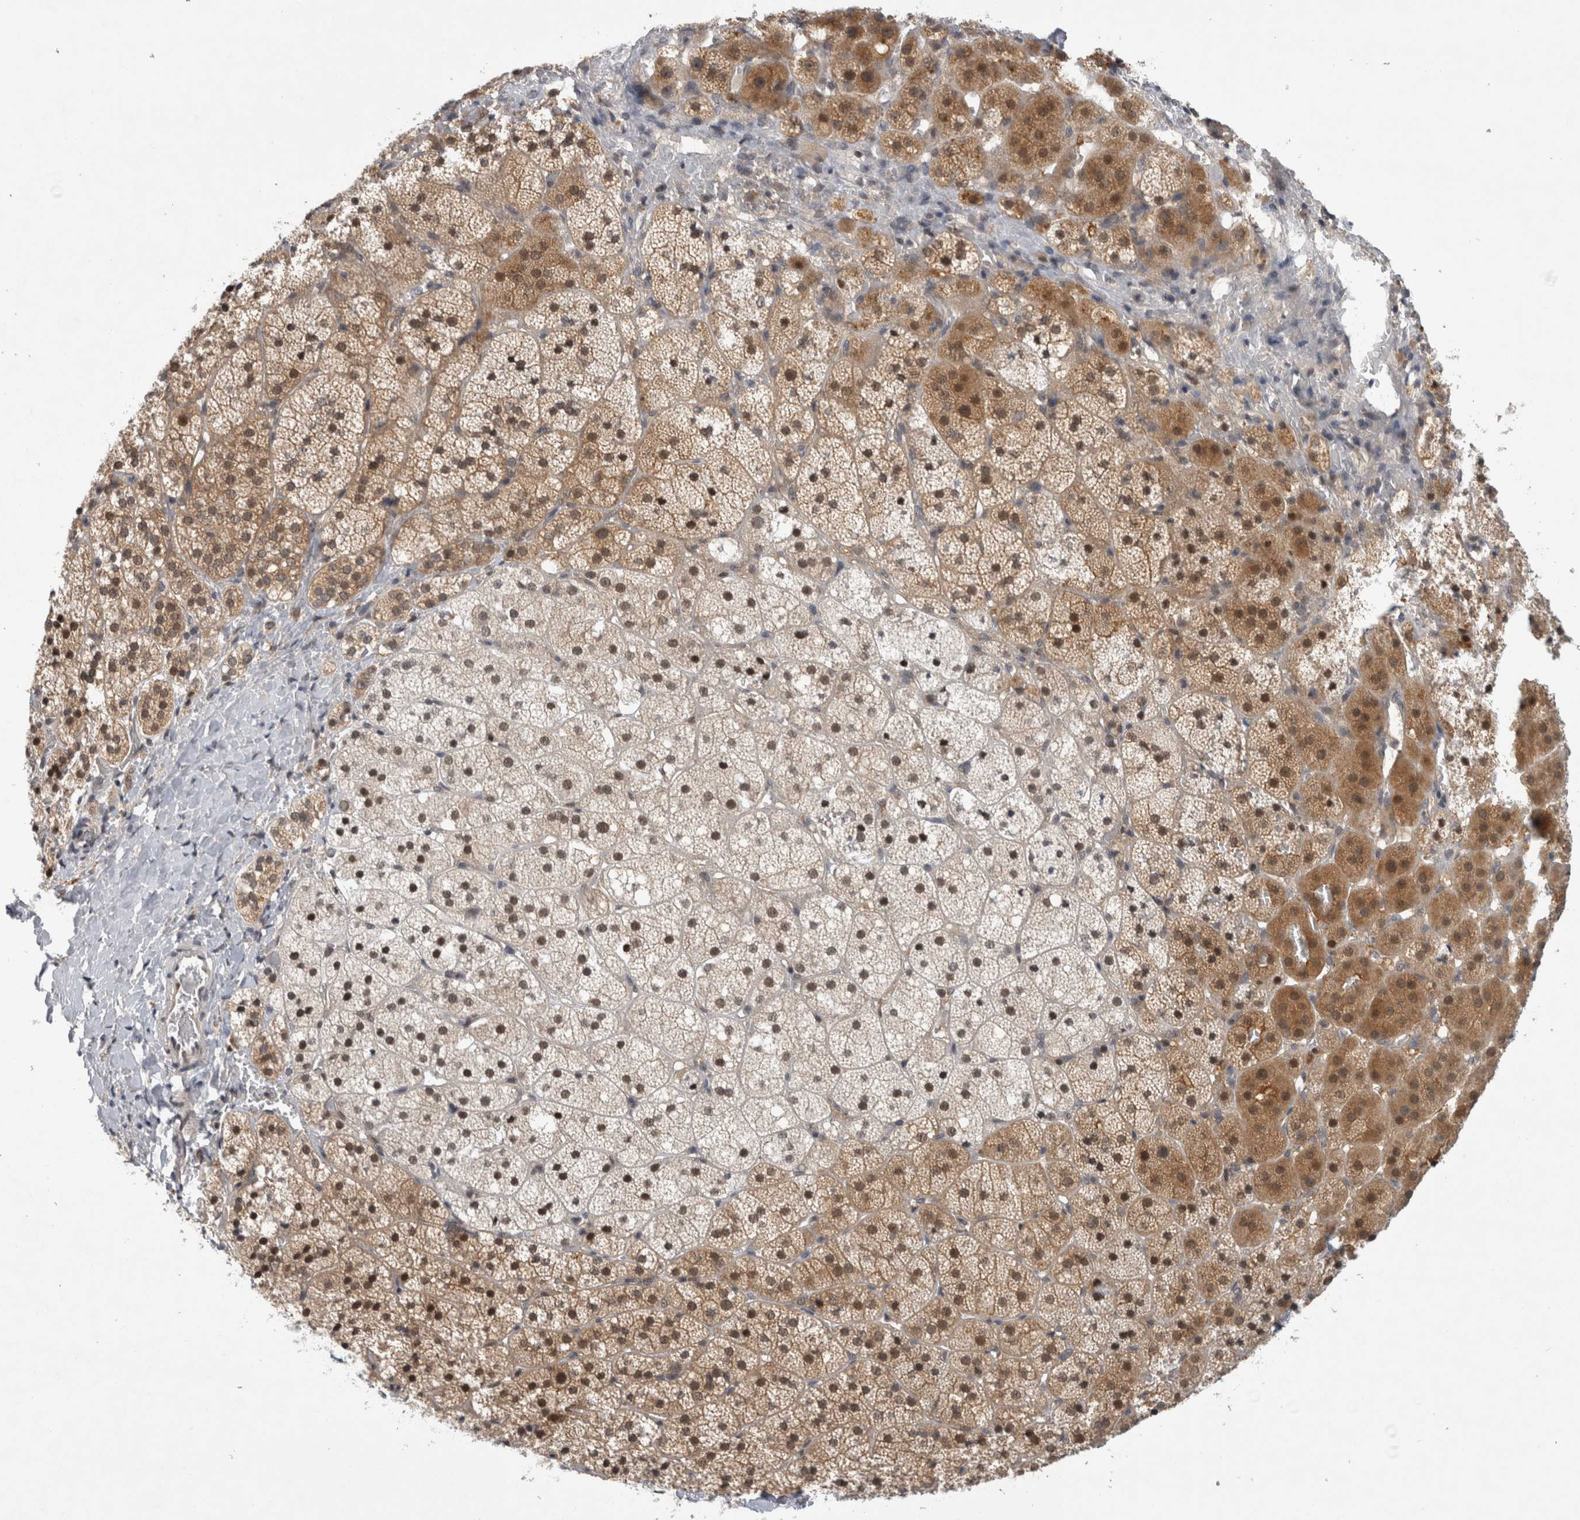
{"staining": {"intensity": "moderate", "quantity": ">75%", "location": "cytoplasmic/membranous"}, "tissue": "adrenal gland", "cell_type": "Glandular cells", "image_type": "normal", "snomed": [{"axis": "morphology", "description": "Normal tissue, NOS"}, {"axis": "topography", "description": "Adrenal gland"}], "caption": "Immunohistochemistry micrograph of unremarkable adrenal gland stained for a protein (brown), which exhibits medium levels of moderate cytoplasmic/membranous positivity in about >75% of glandular cells.", "gene": "PSMB2", "patient": {"sex": "female", "age": 44}}